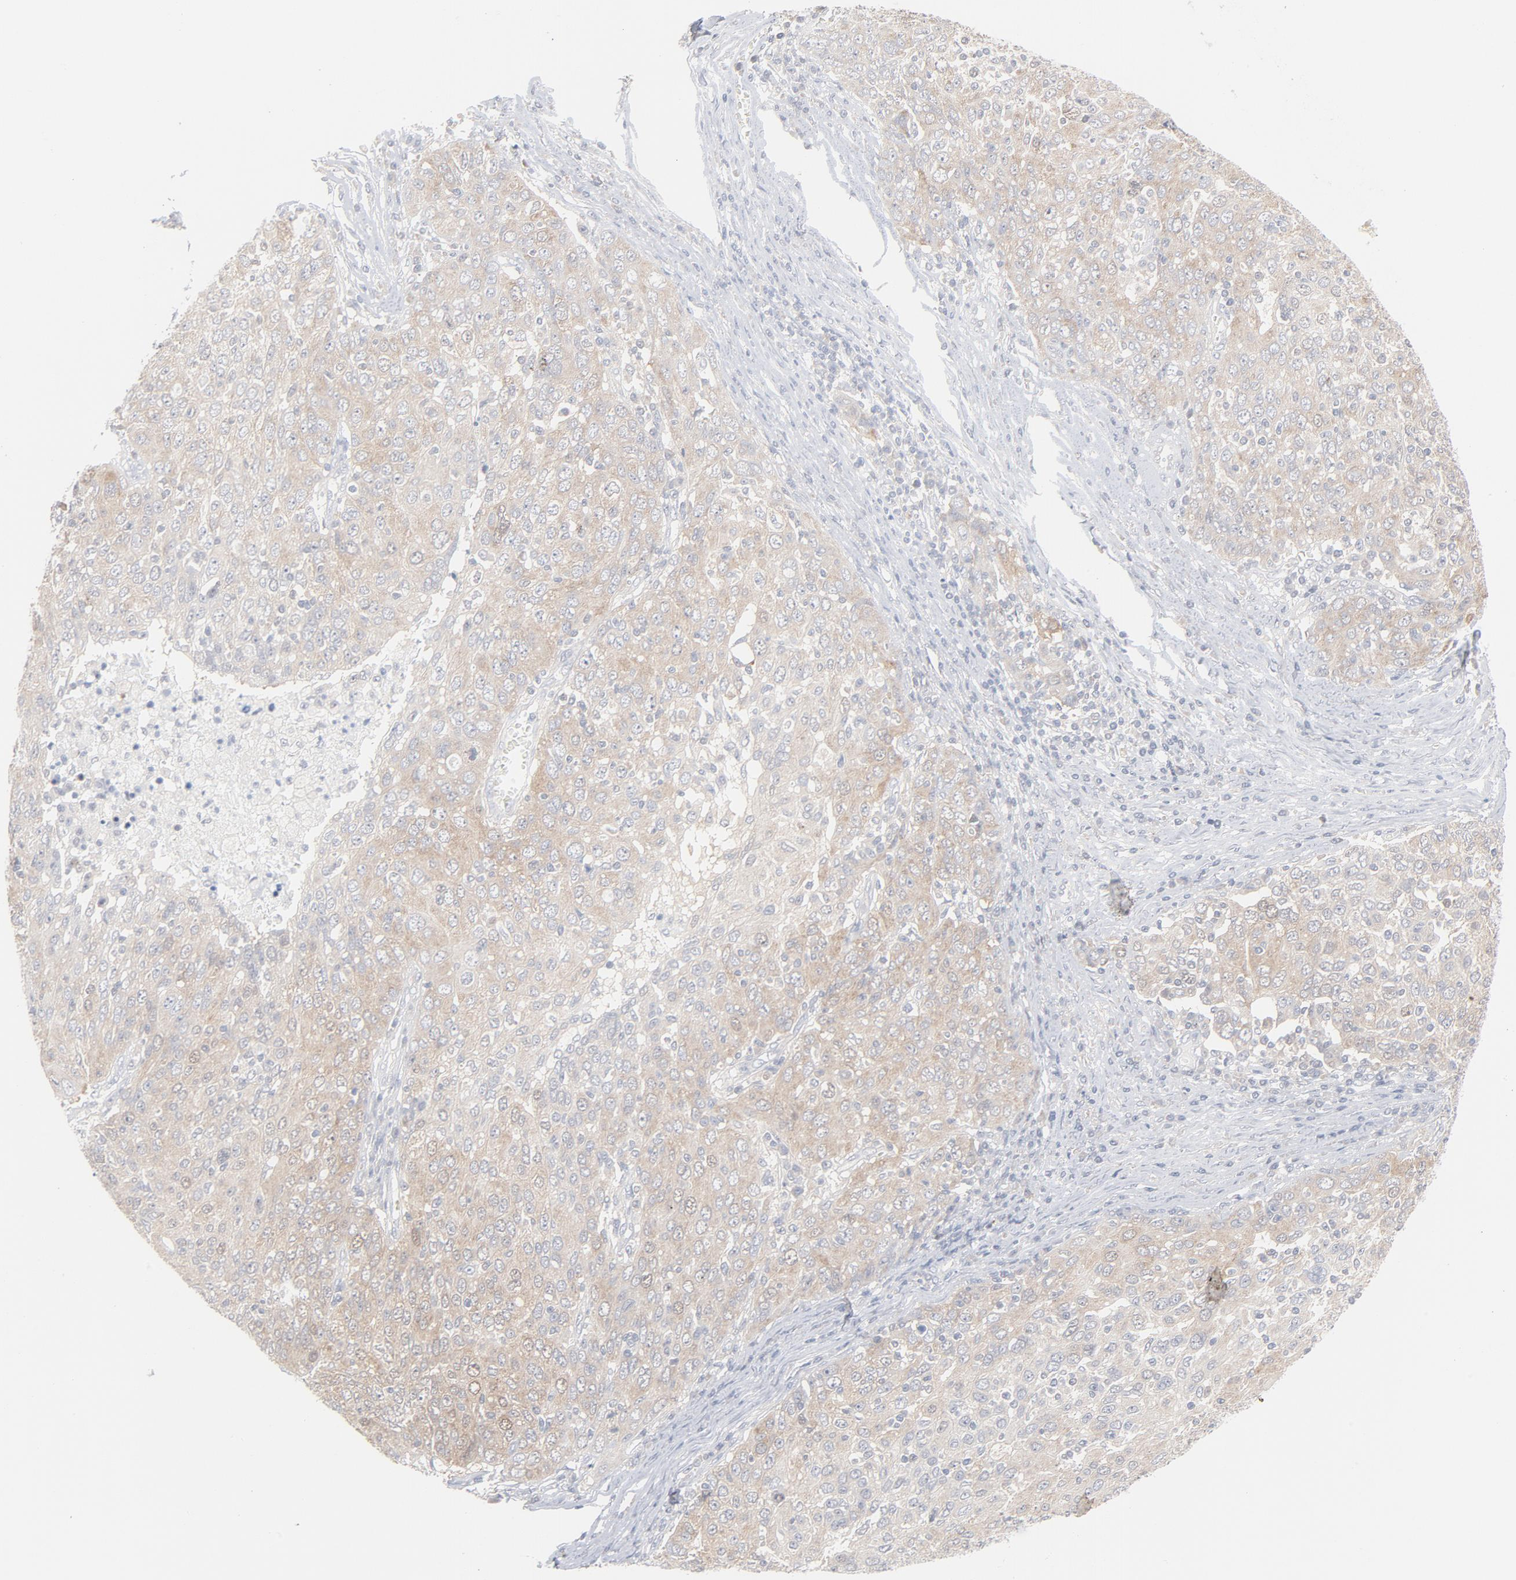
{"staining": {"intensity": "weak", "quantity": ">75%", "location": "cytoplasmic/membranous"}, "tissue": "ovarian cancer", "cell_type": "Tumor cells", "image_type": "cancer", "snomed": [{"axis": "morphology", "description": "Carcinoma, endometroid"}, {"axis": "topography", "description": "Ovary"}], "caption": "Ovarian endometroid carcinoma stained with a protein marker shows weak staining in tumor cells.", "gene": "UBL4A", "patient": {"sex": "female", "age": 50}}